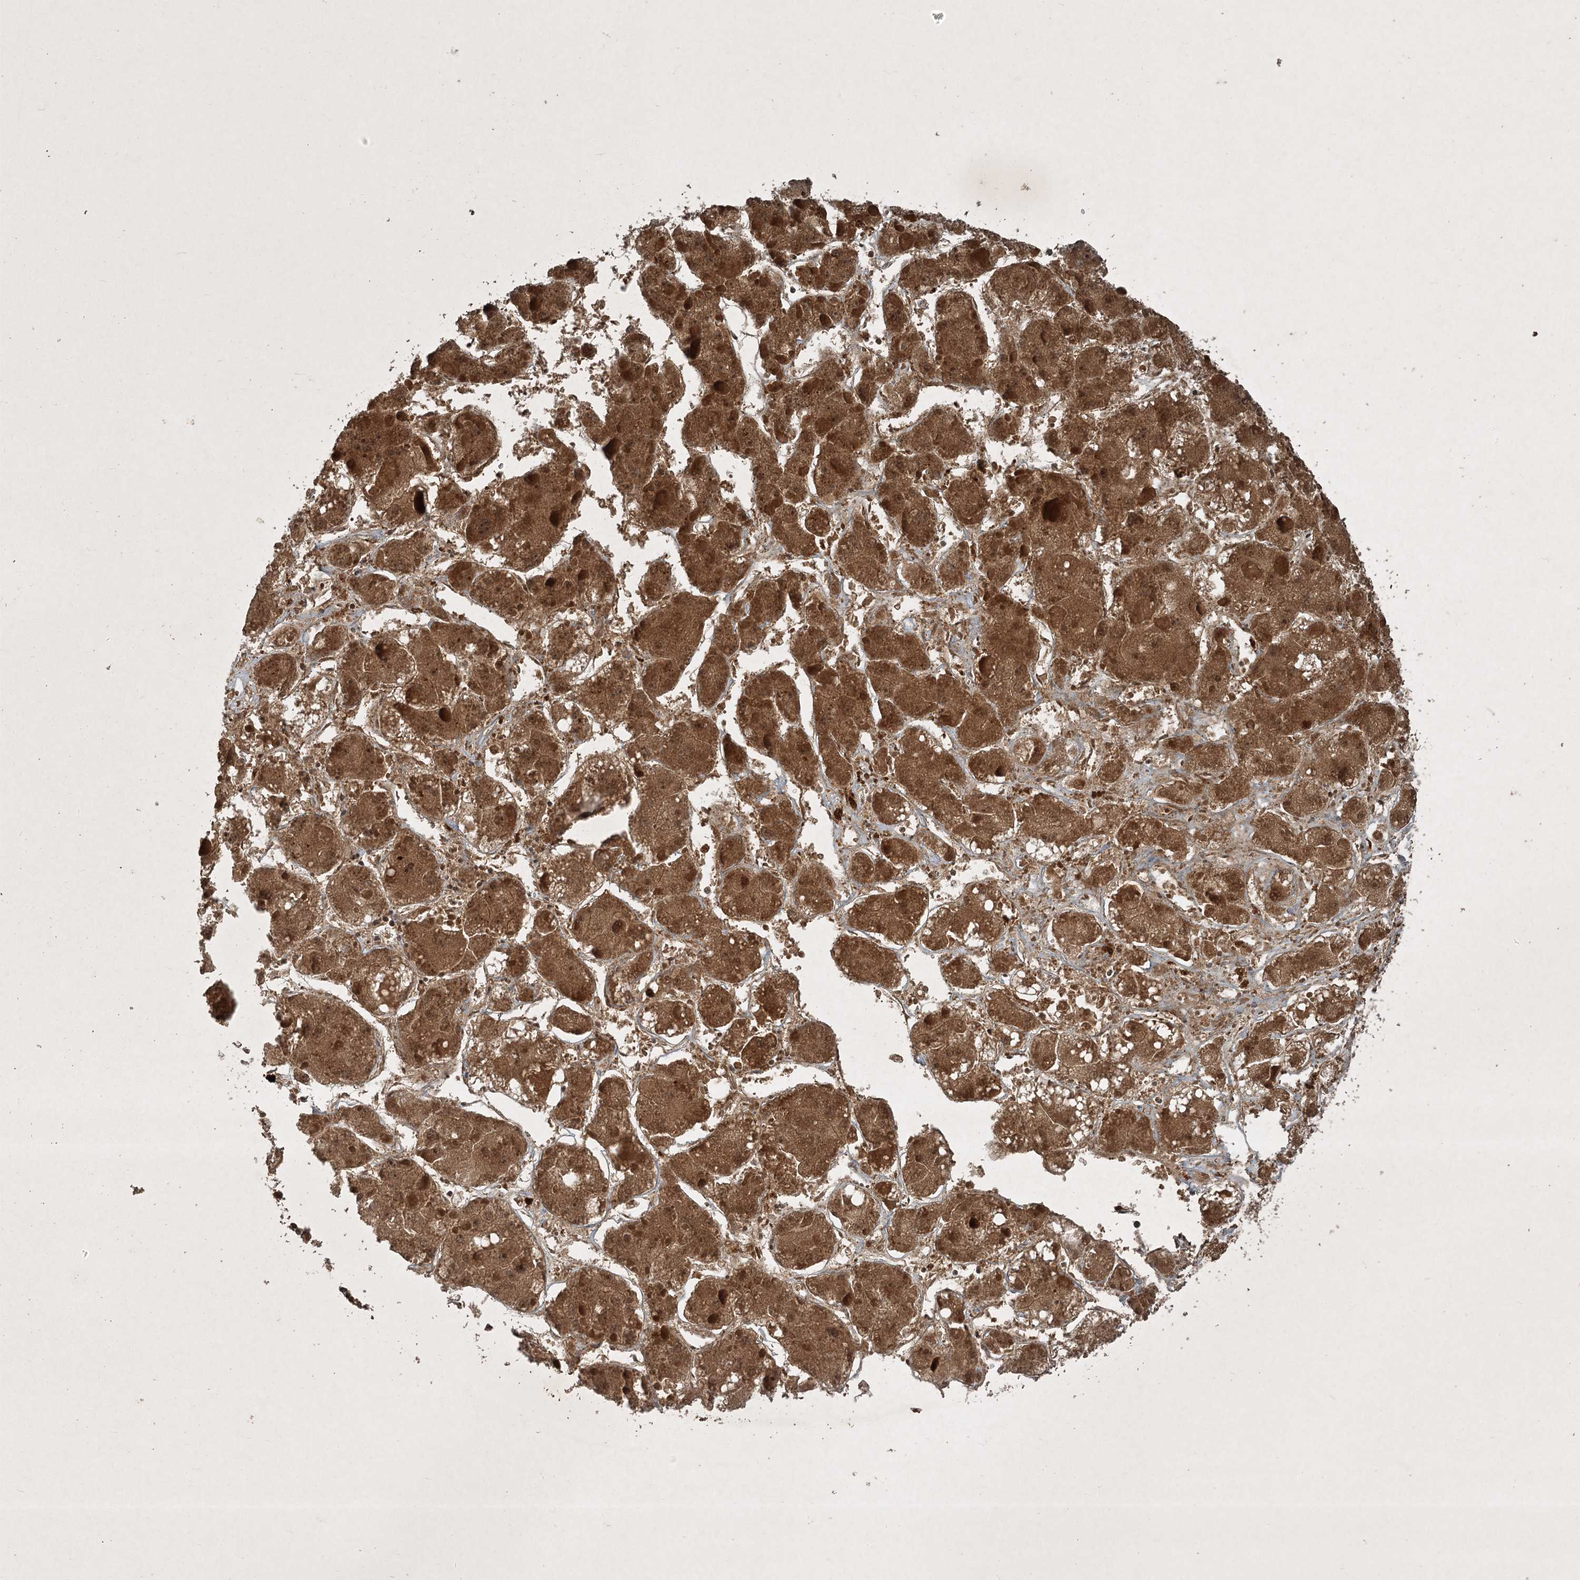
{"staining": {"intensity": "strong", "quantity": ">75%", "location": "cytoplasmic/membranous"}, "tissue": "liver cancer", "cell_type": "Tumor cells", "image_type": "cancer", "snomed": [{"axis": "morphology", "description": "Carcinoma, Hepatocellular, NOS"}, {"axis": "topography", "description": "Liver"}], "caption": "Liver cancer (hepatocellular carcinoma) stained for a protein exhibits strong cytoplasmic/membranous positivity in tumor cells.", "gene": "UNC93A", "patient": {"sex": "female", "age": 73}}